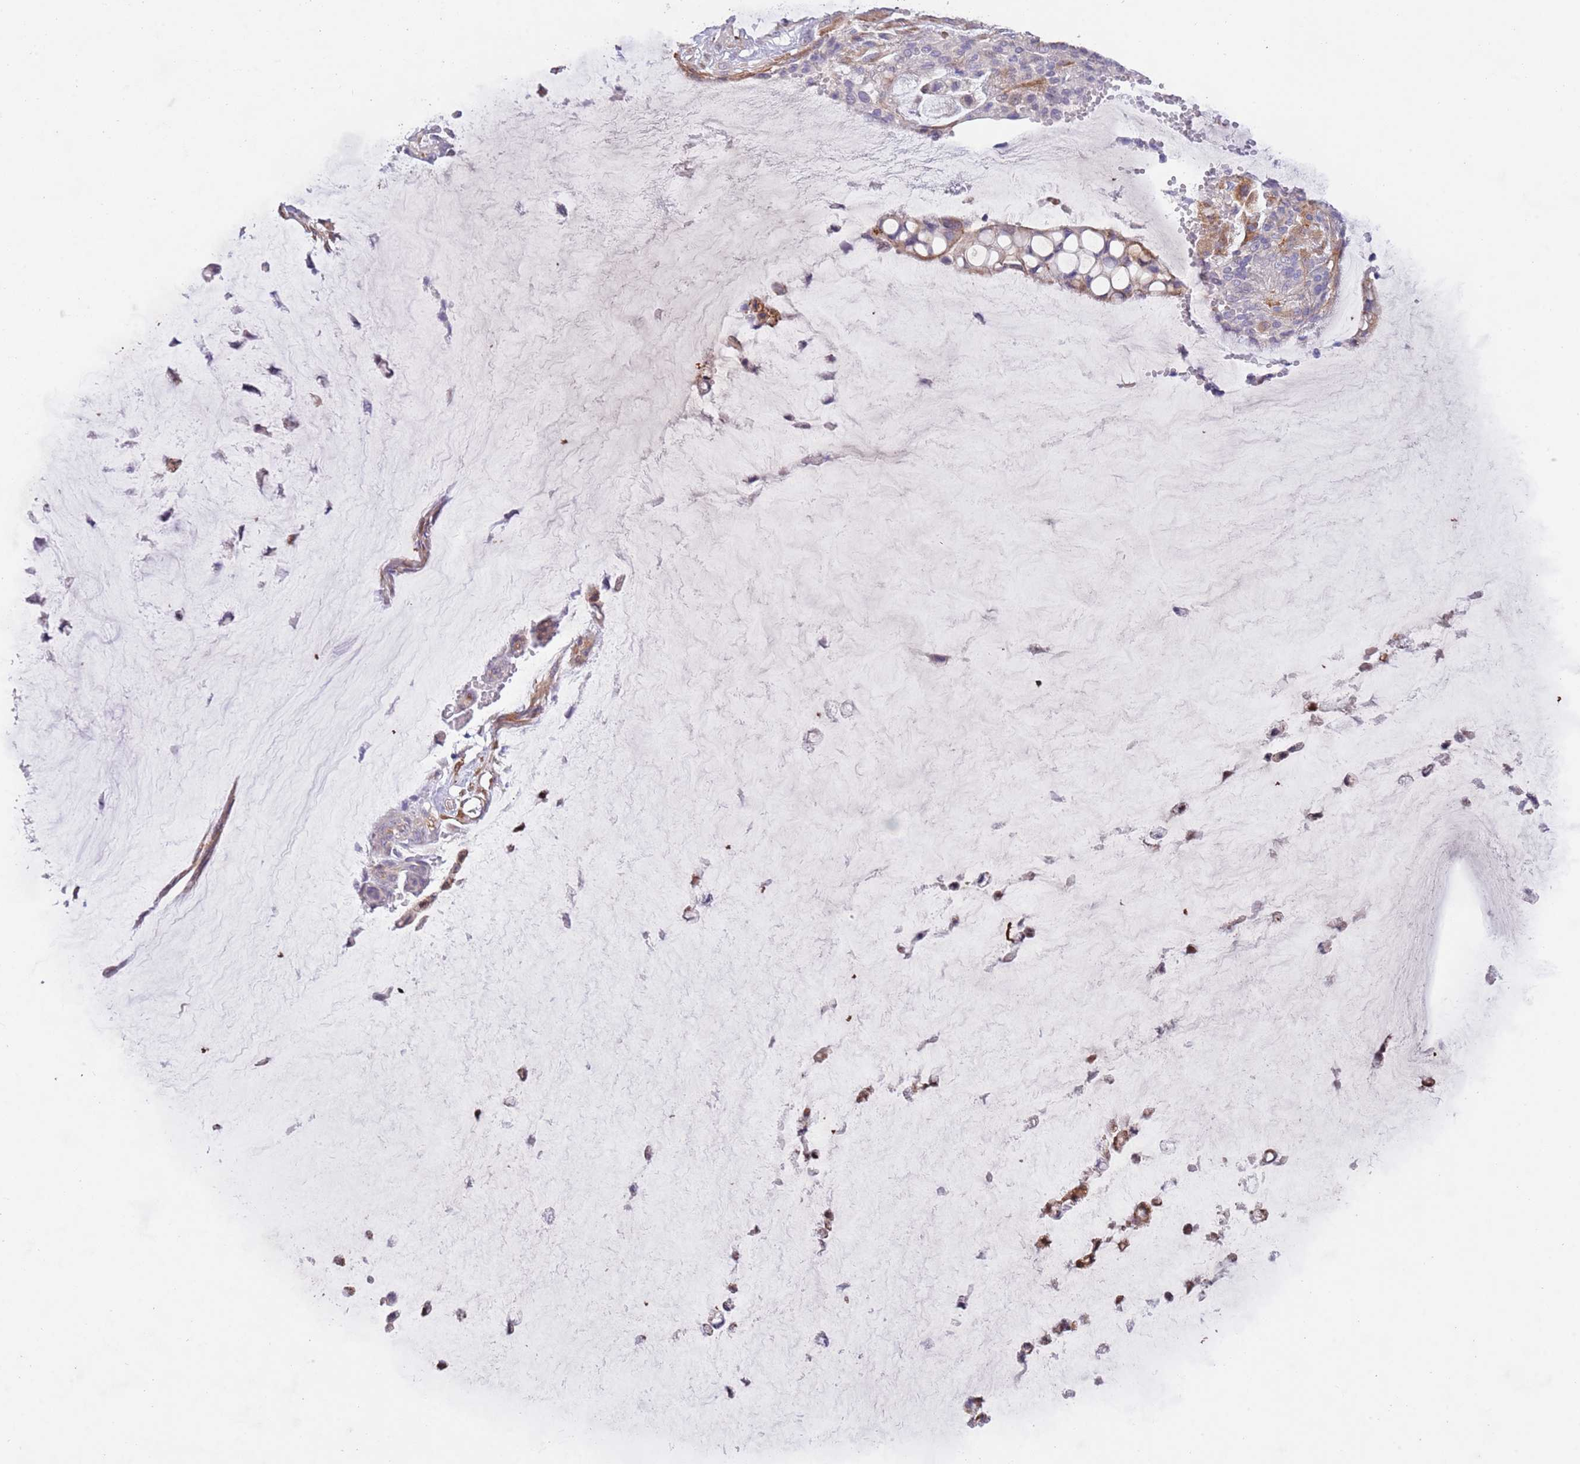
{"staining": {"intensity": "weak", "quantity": "25%-75%", "location": "cytoplasmic/membranous"}, "tissue": "ovarian cancer", "cell_type": "Tumor cells", "image_type": "cancer", "snomed": [{"axis": "morphology", "description": "Cystadenocarcinoma, mucinous, NOS"}, {"axis": "topography", "description": "Ovary"}], "caption": "Immunohistochemistry (IHC) micrograph of neoplastic tissue: human ovarian cancer stained using immunohistochemistry reveals low levels of weak protein expression localized specifically in the cytoplasmic/membranous of tumor cells, appearing as a cytoplasmic/membranous brown color.", "gene": "ZNF658", "patient": {"sex": "female", "age": 39}}